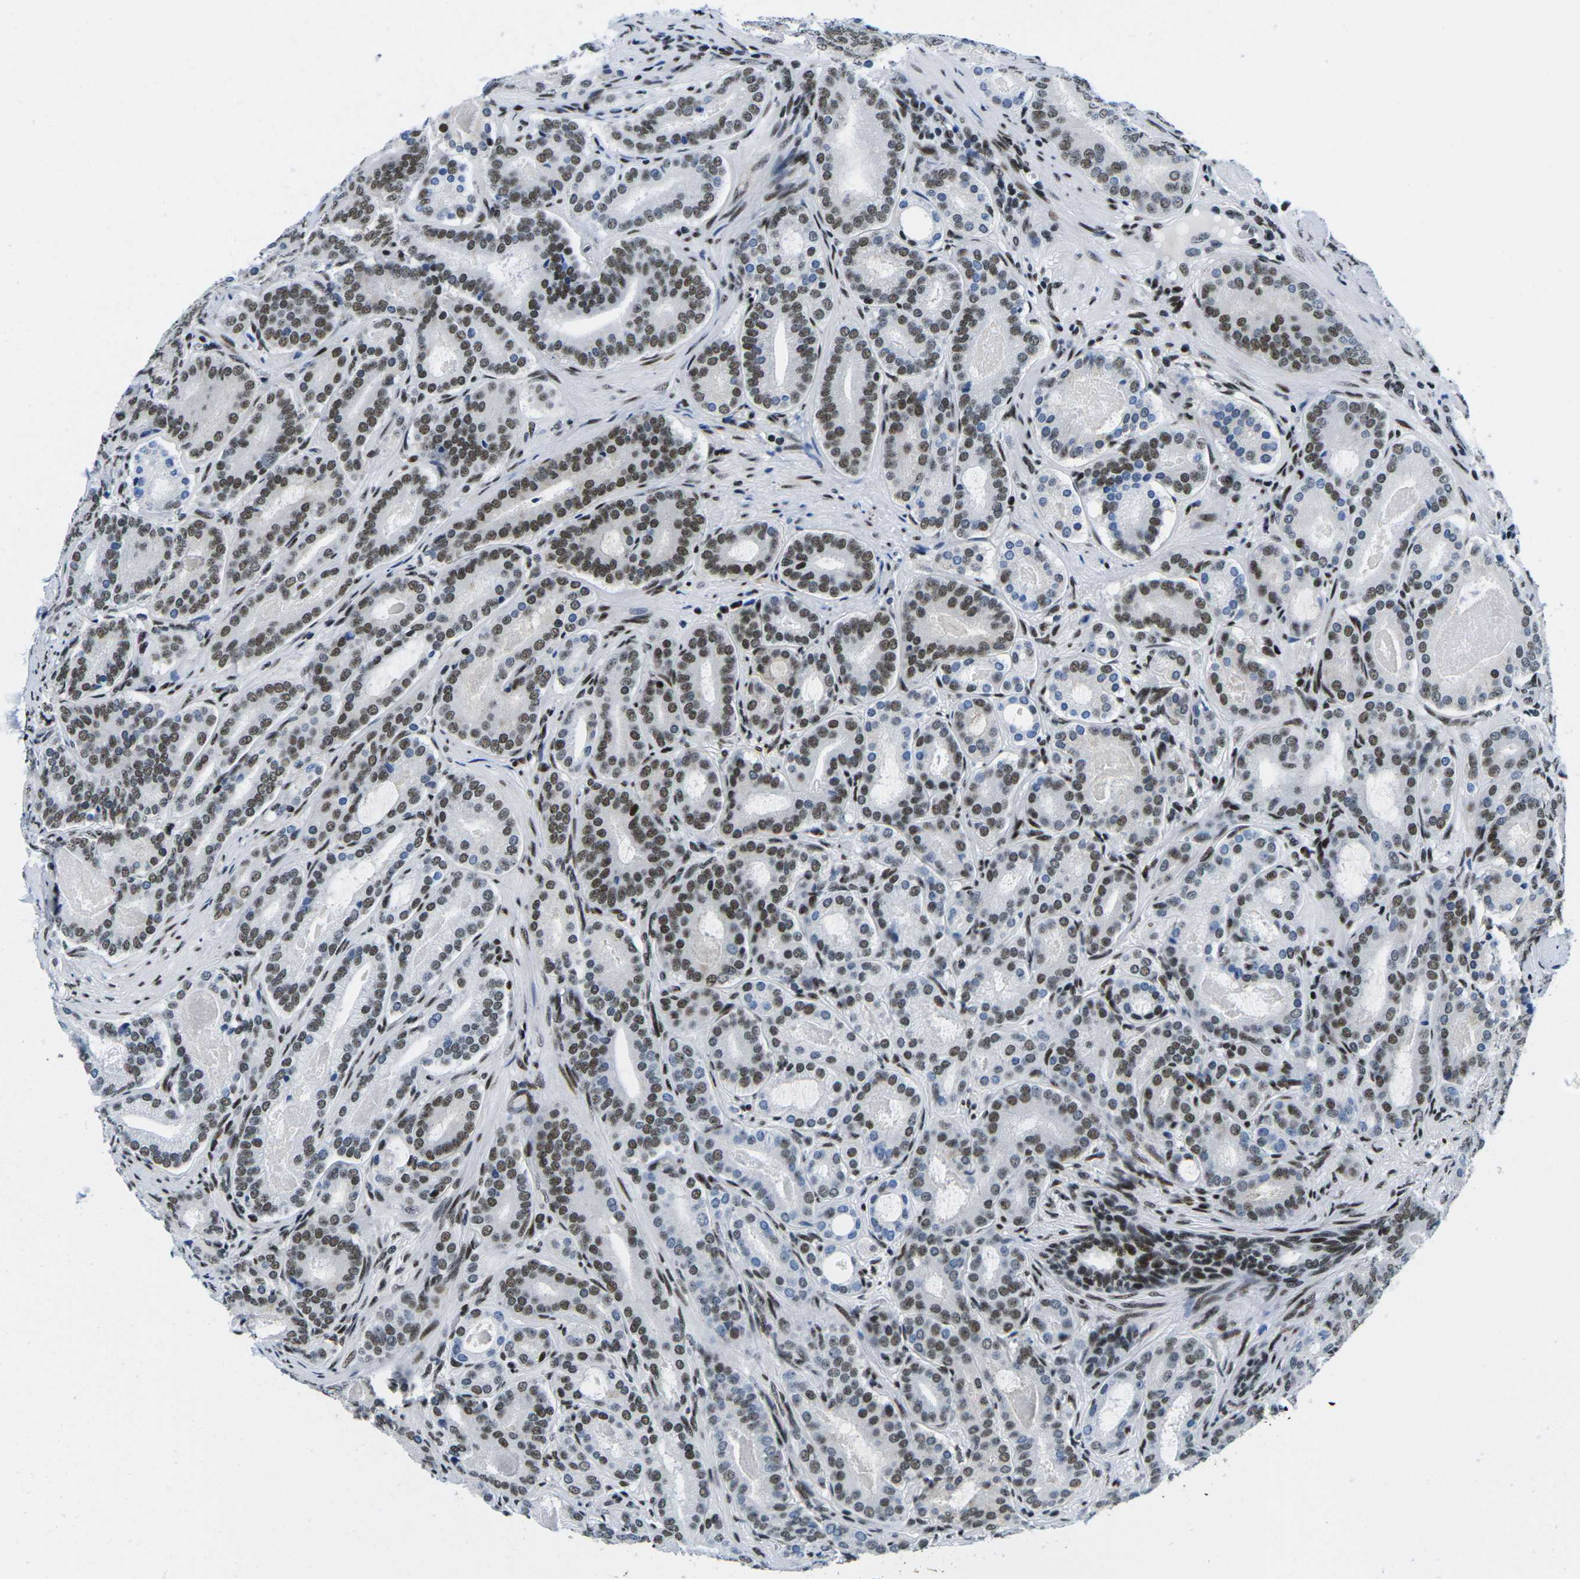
{"staining": {"intensity": "moderate", "quantity": ">75%", "location": "nuclear"}, "tissue": "prostate cancer", "cell_type": "Tumor cells", "image_type": "cancer", "snomed": [{"axis": "morphology", "description": "Adenocarcinoma, High grade"}, {"axis": "topography", "description": "Prostate"}], "caption": "Immunohistochemistry (IHC) image of human adenocarcinoma (high-grade) (prostate) stained for a protein (brown), which reveals medium levels of moderate nuclear expression in approximately >75% of tumor cells.", "gene": "ATF1", "patient": {"sex": "male", "age": 60}}